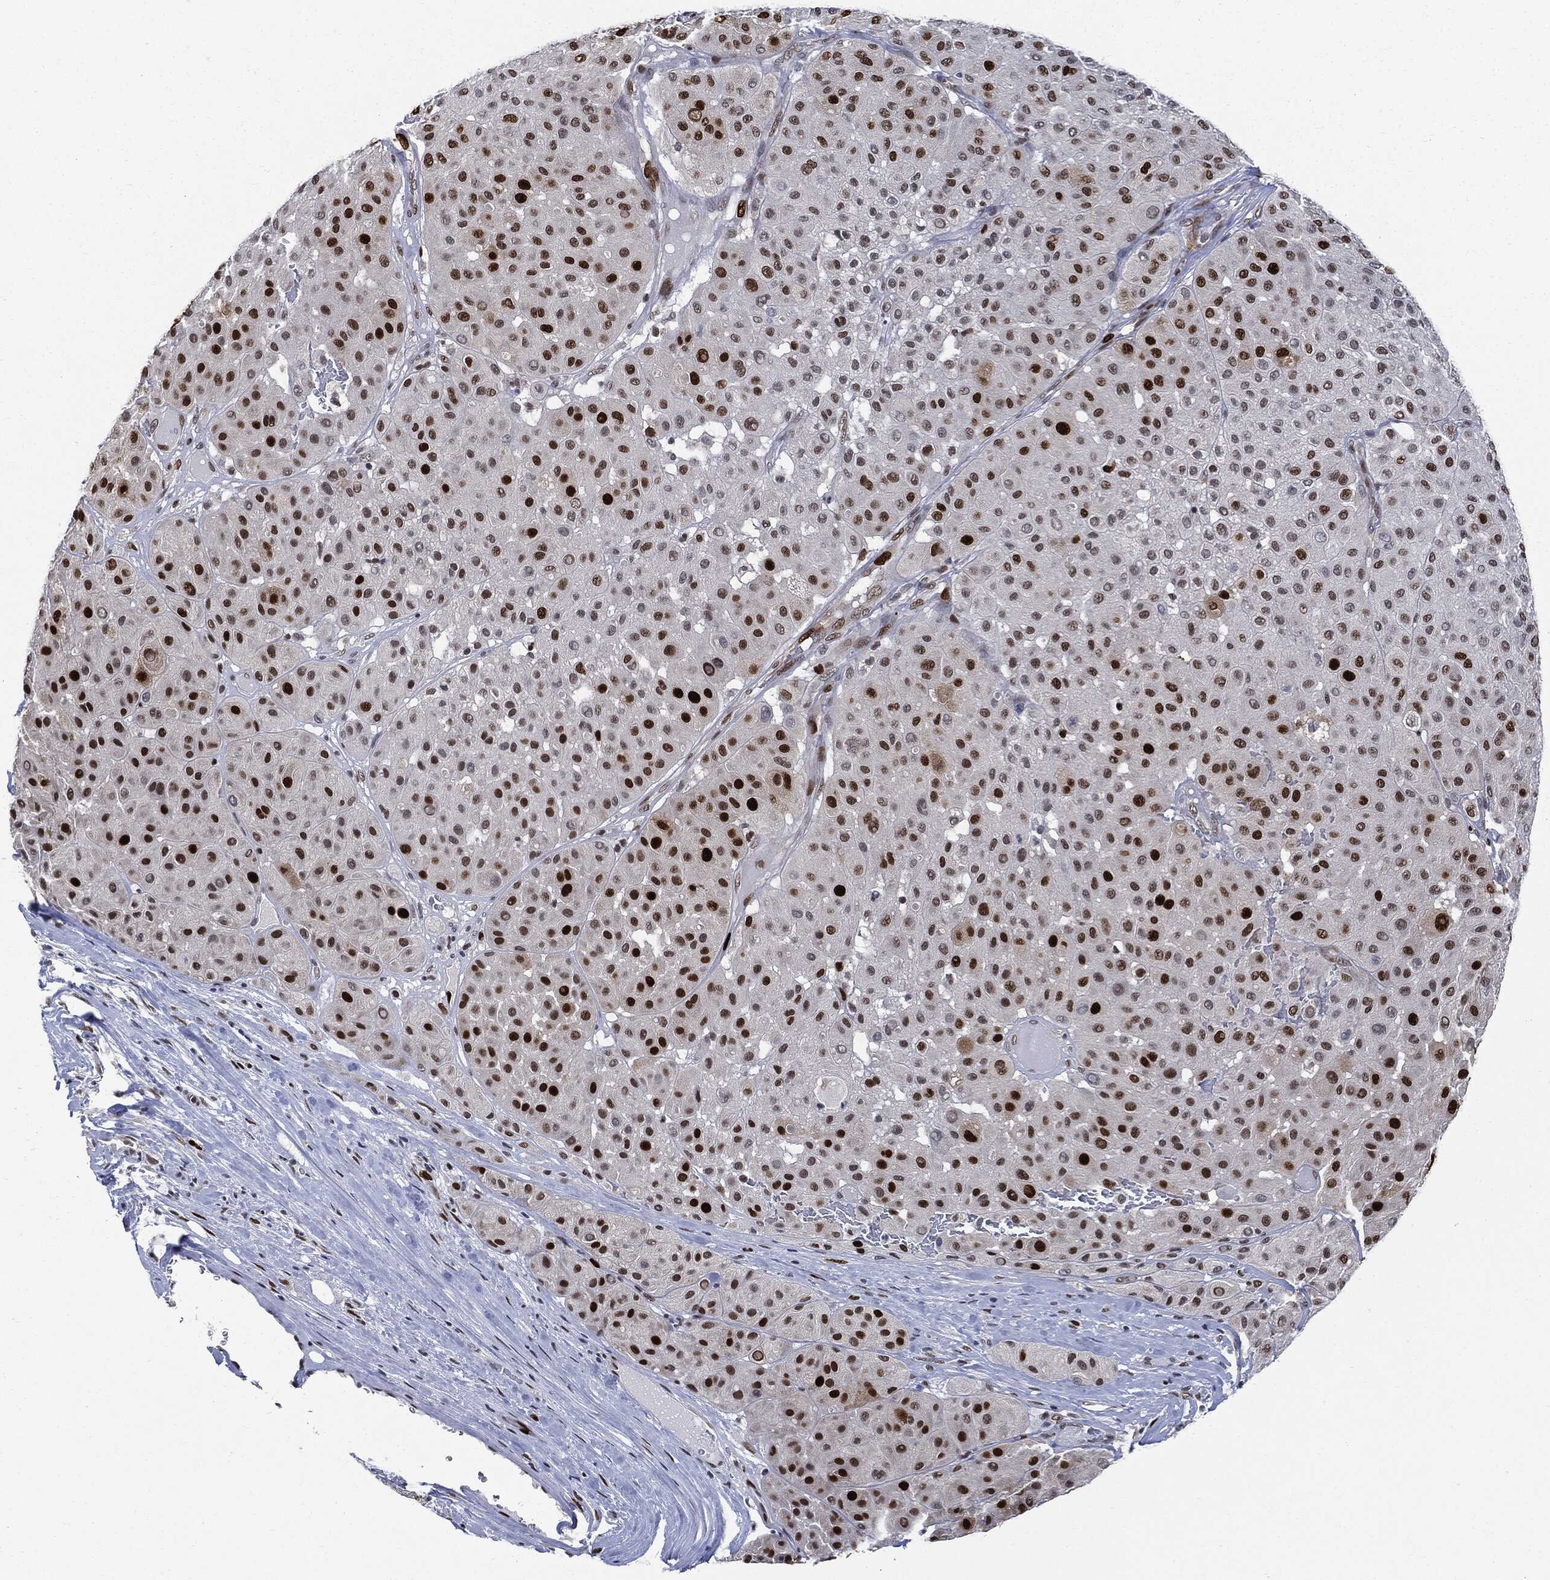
{"staining": {"intensity": "strong", "quantity": "<25%", "location": "nuclear"}, "tissue": "melanoma", "cell_type": "Tumor cells", "image_type": "cancer", "snomed": [{"axis": "morphology", "description": "Malignant melanoma, Metastatic site"}, {"axis": "topography", "description": "Smooth muscle"}], "caption": "Strong nuclear staining for a protein is present in approximately <25% of tumor cells of melanoma using IHC.", "gene": "PCNA", "patient": {"sex": "male", "age": 41}}